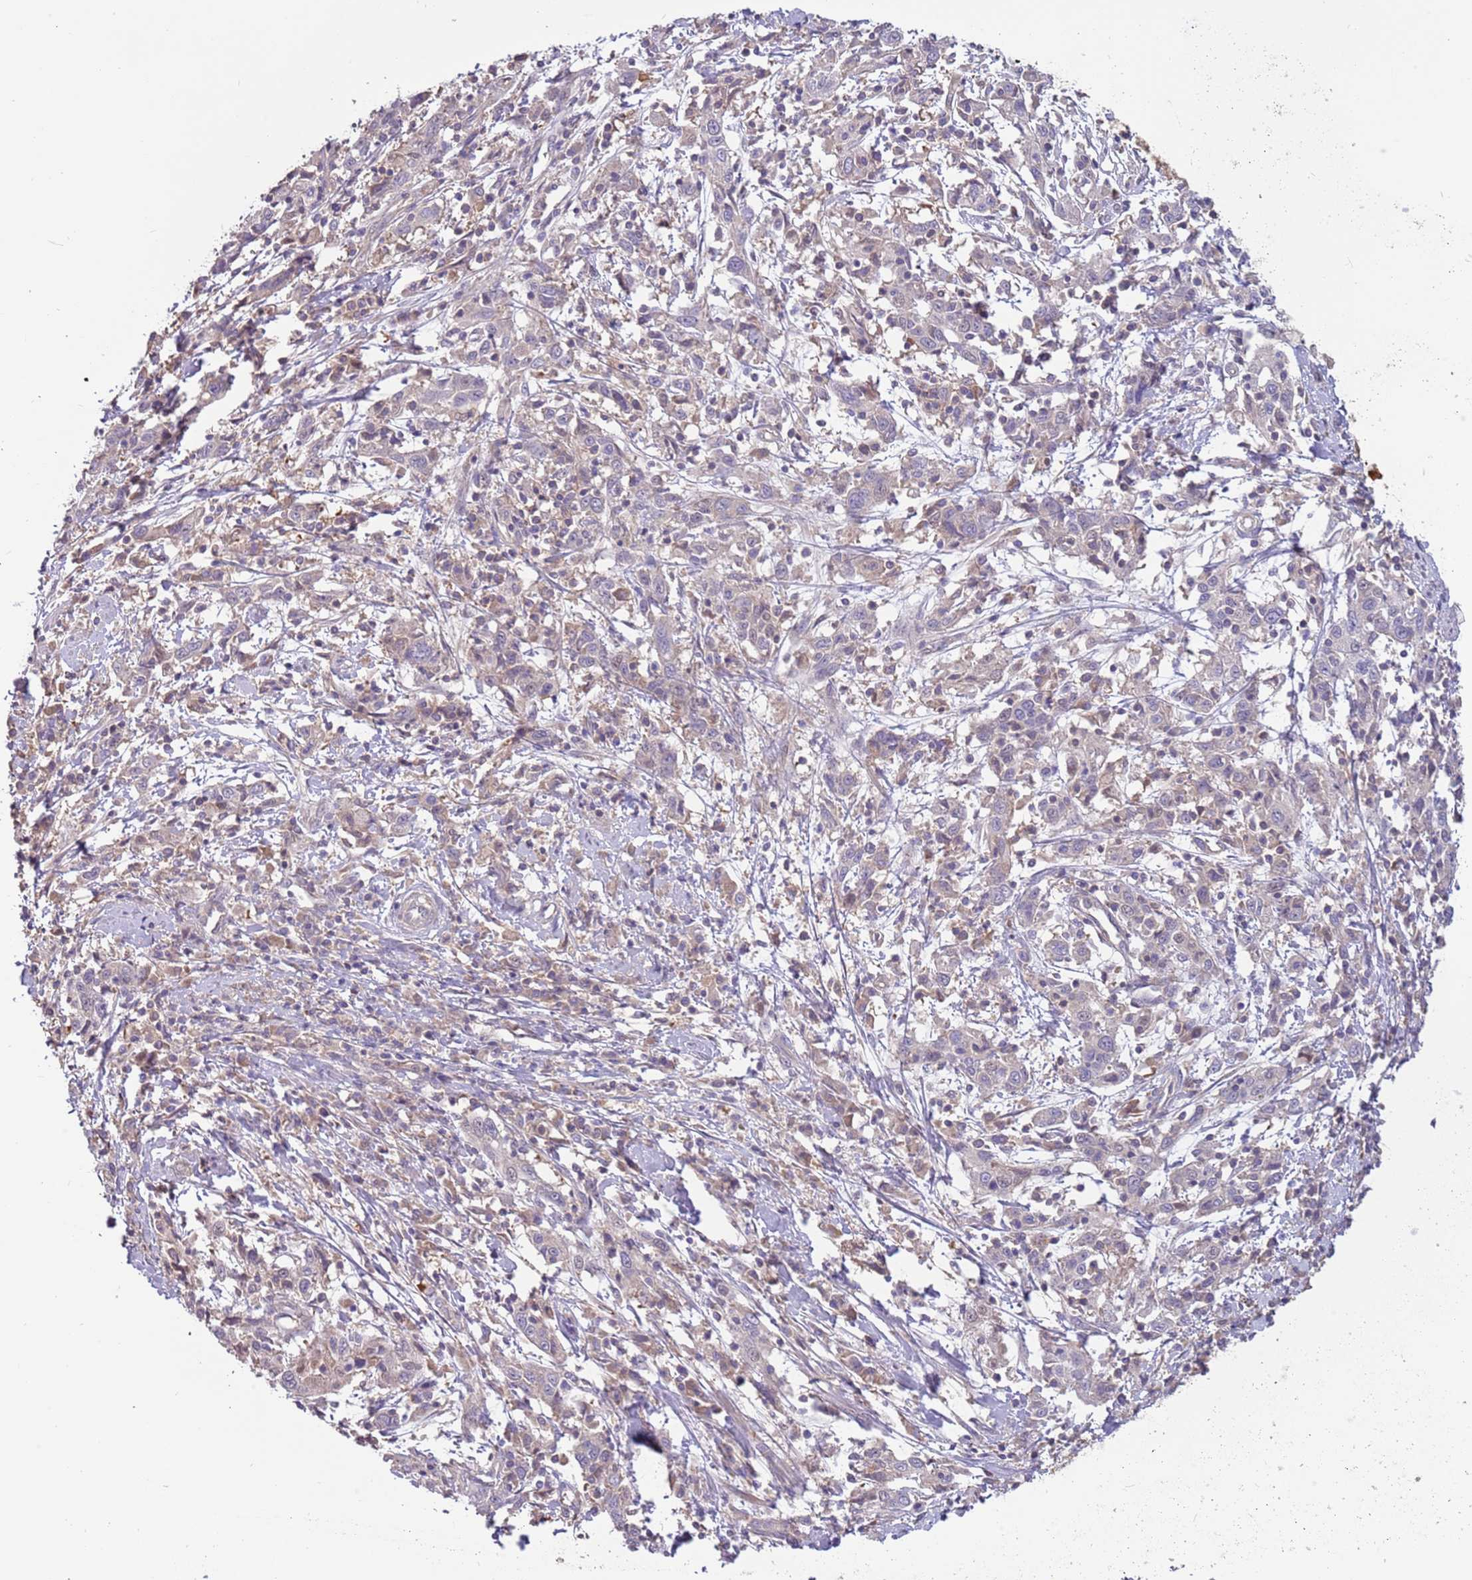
{"staining": {"intensity": "negative", "quantity": "none", "location": "none"}, "tissue": "cervical cancer", "cell_type": "Tumor cells", "image_type": "cancer", "snomed": [{"axis": "morphology", "description": "Squamous cell carcinoma, NOS"}, {"axis": "topography", "description": "Cervix"}], "caption": "High magnification brightfield microscopy of cervical squamous cell carcinoma stained with DAB (brown) and counterstained with hematoxylin (blue): tumor cells show no significant positivity. The staining is performed using DAB (3,3'-diaminobenzidine) brown chromogen with nuclei counter-stained in using hematoxylin.", "gene": "CABYR", "patient": {"sex": "female", "age": 46}}